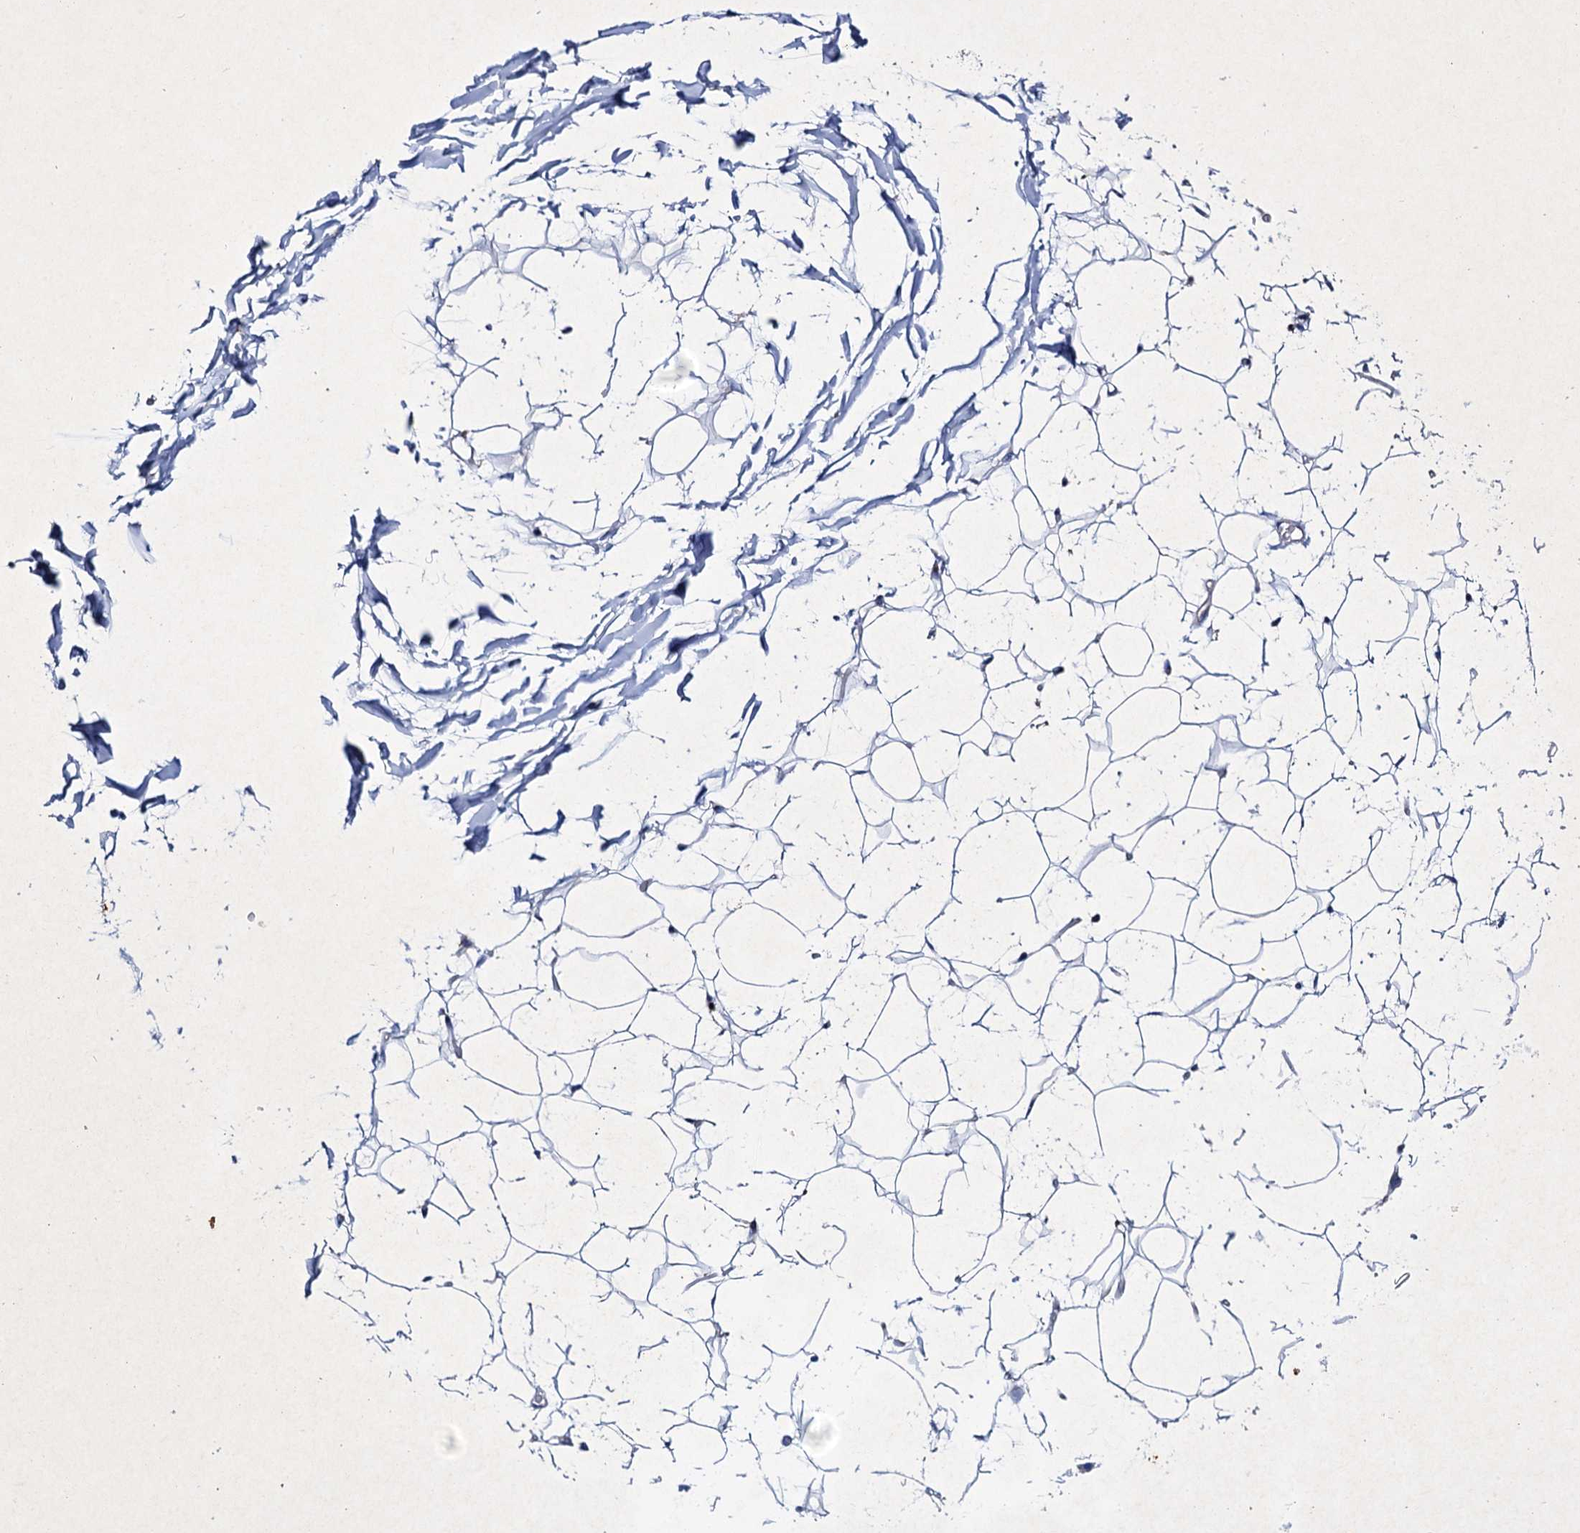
{"staining": {"intensity": "negative", "quantity": "none", "location": "none"}, "tissue": "adipose tissue", "cell_type": "Adipocytes", "image_type": "normal", "snomed": [{"axis": "morphology", "description": "Normal tissue, NOS"}, {"axis": "topography", "description": "Breast"}], "caption": "Immunohistochemistry (IHC) of normal adipose tissue exhibits no staining in adipocytes.", "gene": "UBASH3B", "patient": {"sex": "female", "age": 26}}